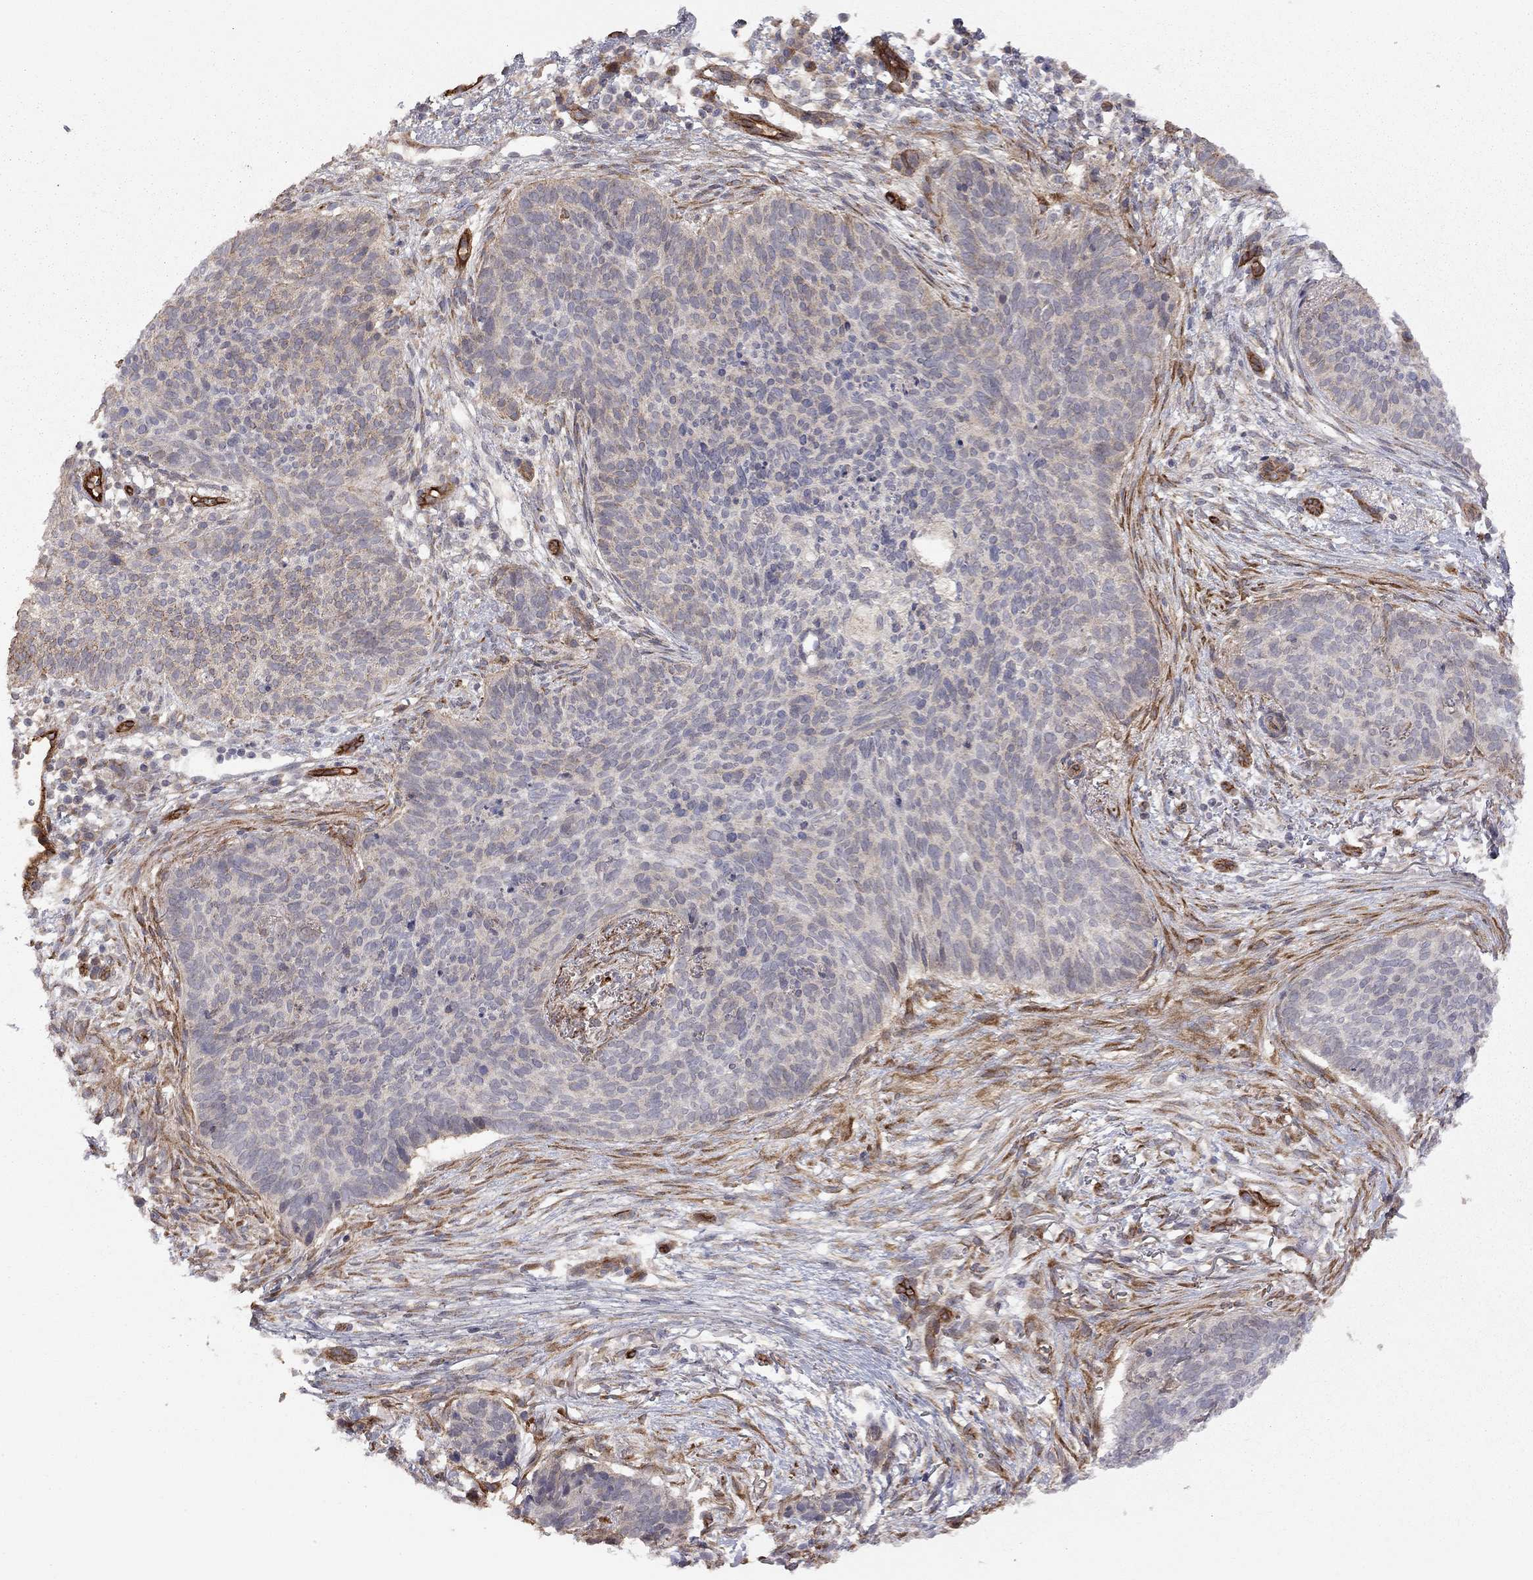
{"staining": {"intensity": "weak", "quantity": "<25%", "location": "cytoplasmic/membranous"}, "tissue": "skin cancer", "cell_type": "Tumor cells", "image_type": "cancer", "snomed": [{"axis": "morphology", "description": "Basal cell carcinoma"}, {"axis": "topography", "description": "Skin"}], "caption": "The immunohistochemistry (IHC) histopathology image has no significant expression in tumor cells of skin cancer (basal cell carcinoma) tissue. (Stains: DAB (3,3'-diaminobenzidine) IHC with hematoxylin counter stain, Microscopy: brightfield microscopy at high magnification).", "gene": "EXOC3L2", "patient": {"sex": "male", "age": 64}}